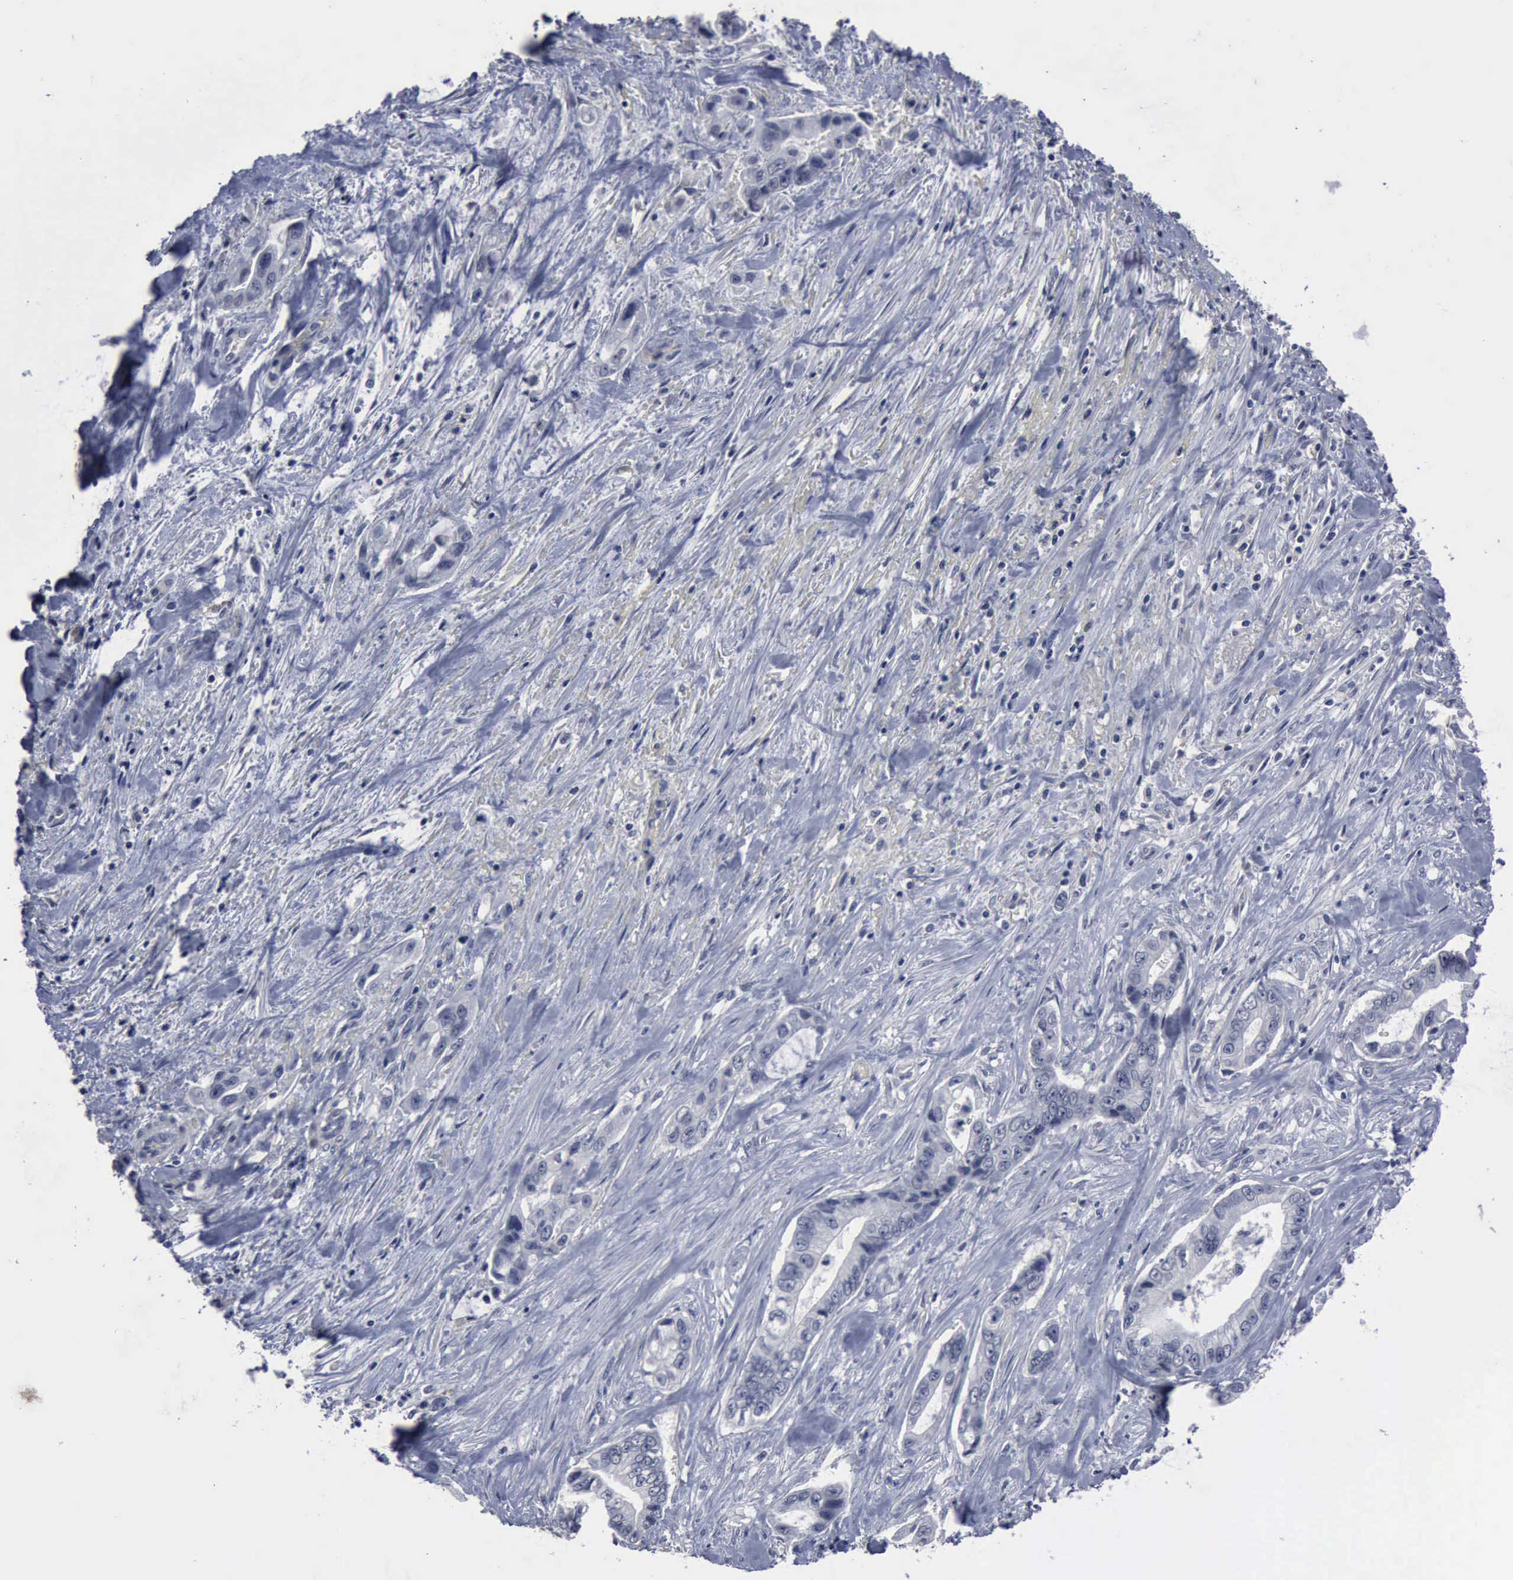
{"staining": {"intensity": "negative", "quantity": "none", "location": "none"}, "tissue": "pancreatic cancer", "cell_type": "Tumor cells", "image_type": "cancer", "snomed": [{"axis": "morphology", "description": "Adenocarcinoma, NOS"}, {"axis": "topography", "description": "Pancreas"}, {"axis": "topography", "description": "Stomach, upper"}], "caption": "Immunohistochemistry photomicrograph of pancreatic cancer (adenocarcinoma) stained for a protein (brown), which displays no positivity in tumor cells.", "gene": "MYO18B", "patient": {"sex": "male", "age": 77}}